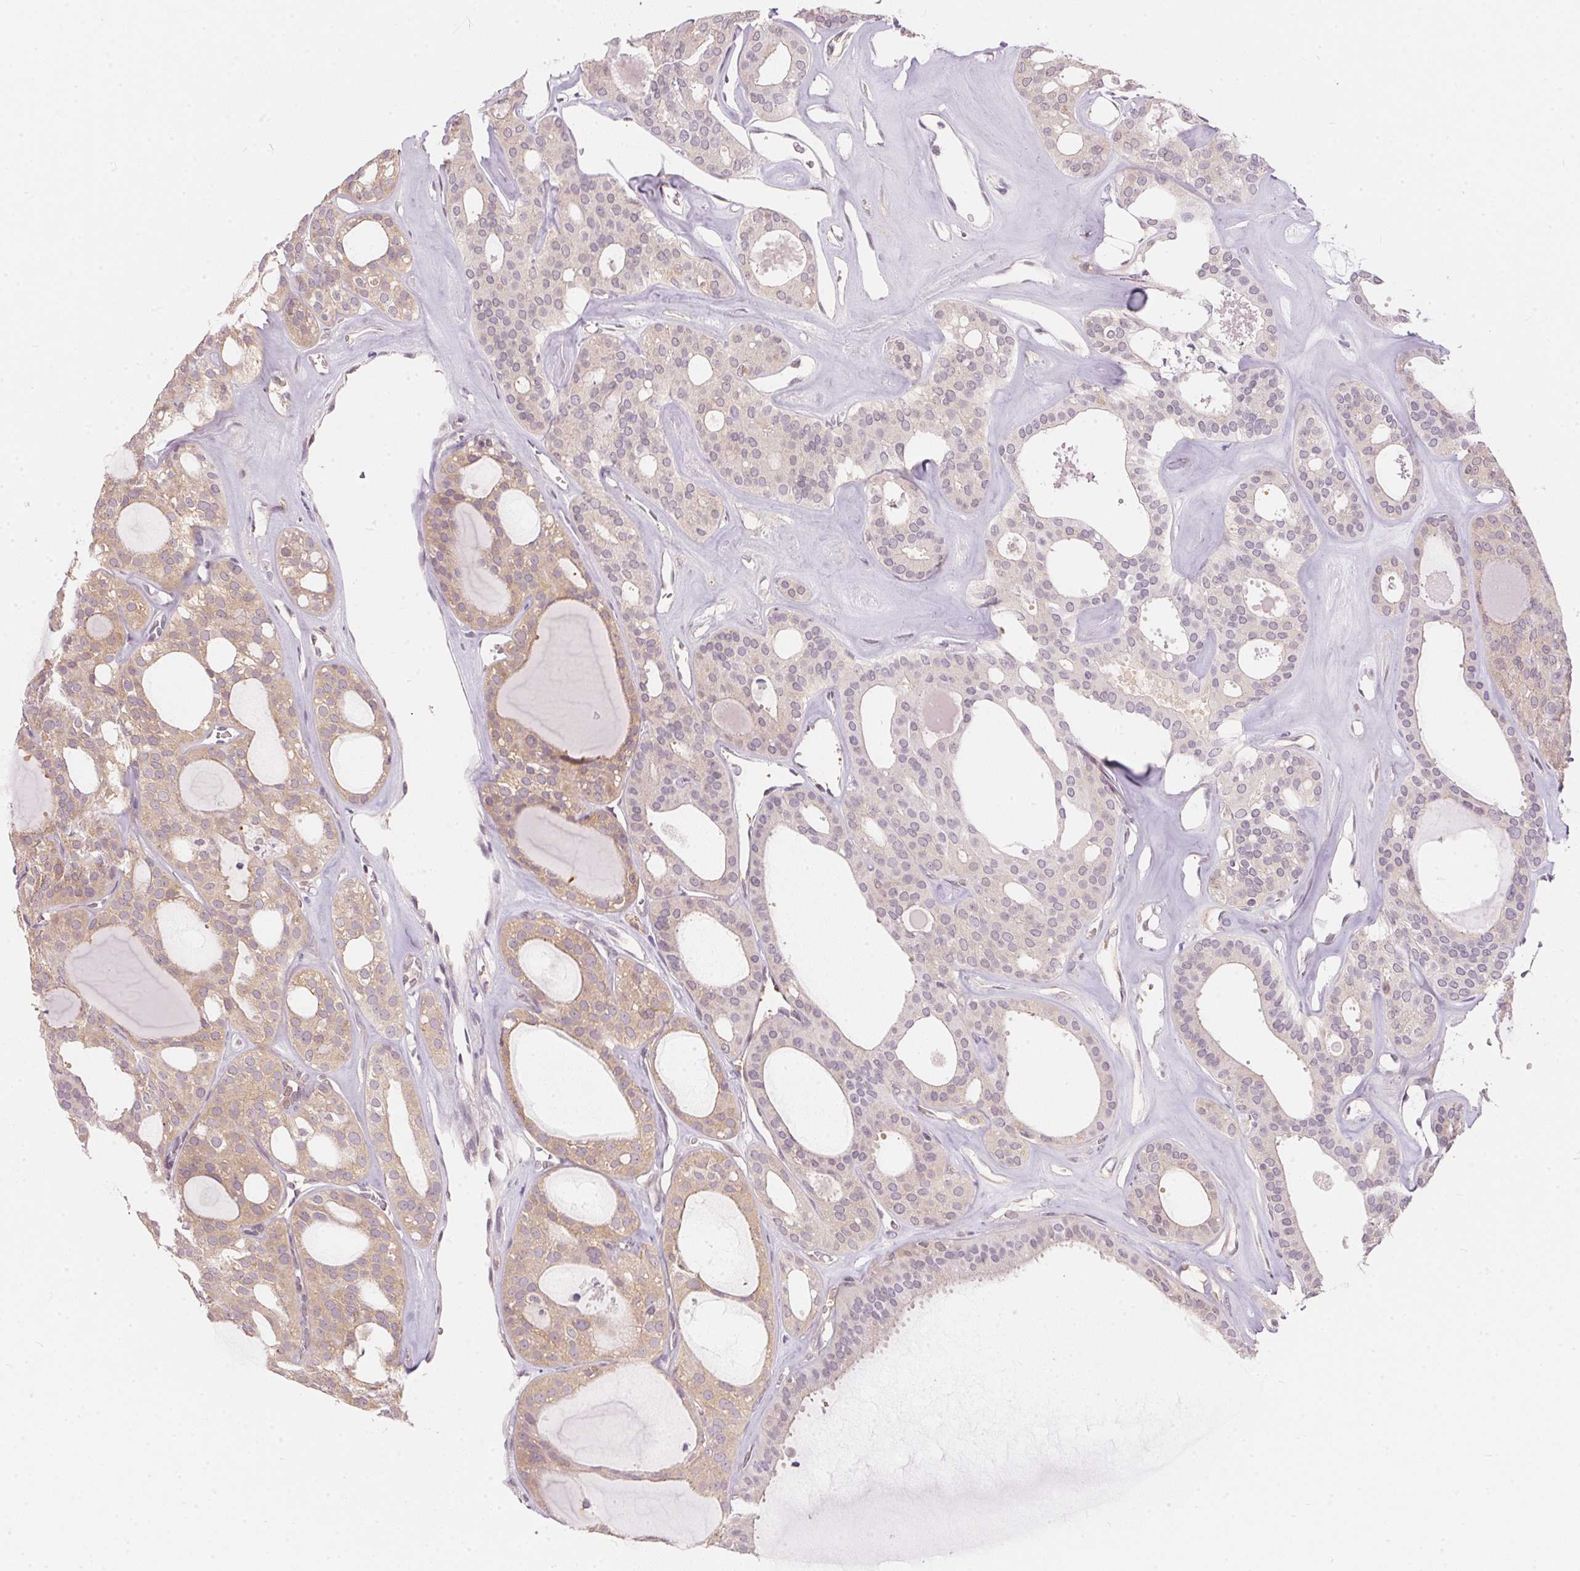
{"staining": {"intensity": "weak", "quantity": "25%-75%", "location": "cytoplasmic/membranous"}, "tissue": "thyroid cancer", "cell_type": "Tumor cells", "image_type": "cancer", "snomed": [{"axis": "morphology", "description": "Follicular adenoma carcinoma, NOS"}, {"axis": "topography", "description": "Thyroid gland"}], "caption": "A micrograph of thyroid cancer (follicular adenoma carcinoma) stained for a protein displays weak cytoplasmic/membranous brown staining in tumor cells. The staining was performed using DAB (3,3'-diaminobenzidine), with brown indicating positive protein expression. Nuclei are stained blue with hematoxylin.", "gene": "BLMH", "patient": {"sex": "male", "age": 75}}